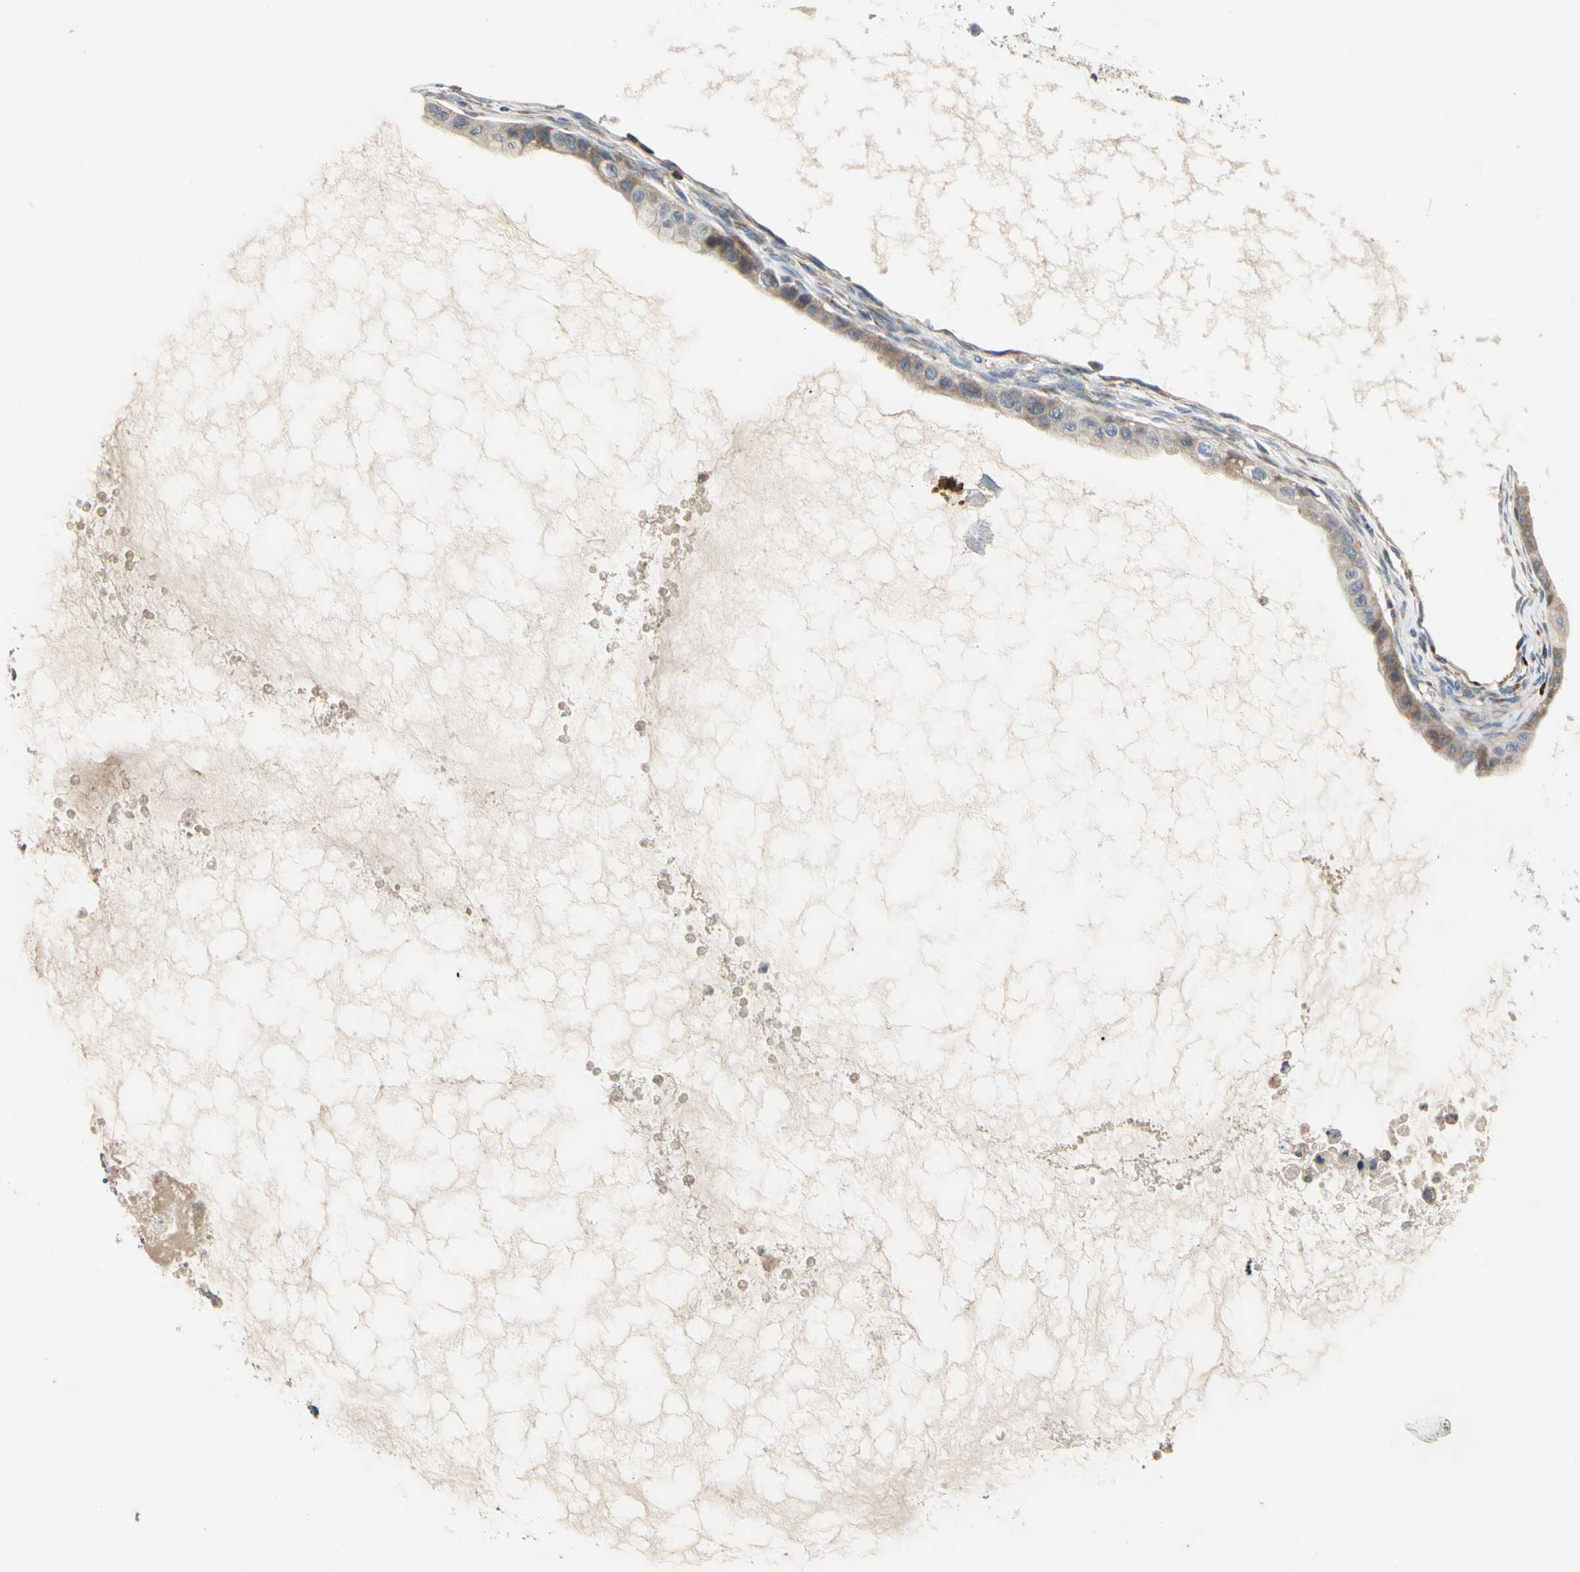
{"staining": {"intensity": "weak", "quantity": ">75%", "location": "cytoplasmic/membranous"}, "tissue": "ovarian cancer", "cell_type": "Tumor cells", "image_type": "cancer", "snomed": [{"axis": "morphology", "description": "Cystadenocarcinoma, mucinous, NOS"}, {"axis": "topography", "description": "Ovary"}], "caption": "There is low levels of weak cytoplasmic/membranous staining in tumor cells of ovarian cancer (mucinous cystadenocarcinoma), as demonstrated by immunohistochemical staining (brown color).", "gene": "MMEL1", "patient": {"sex": "female", "age": 80}}